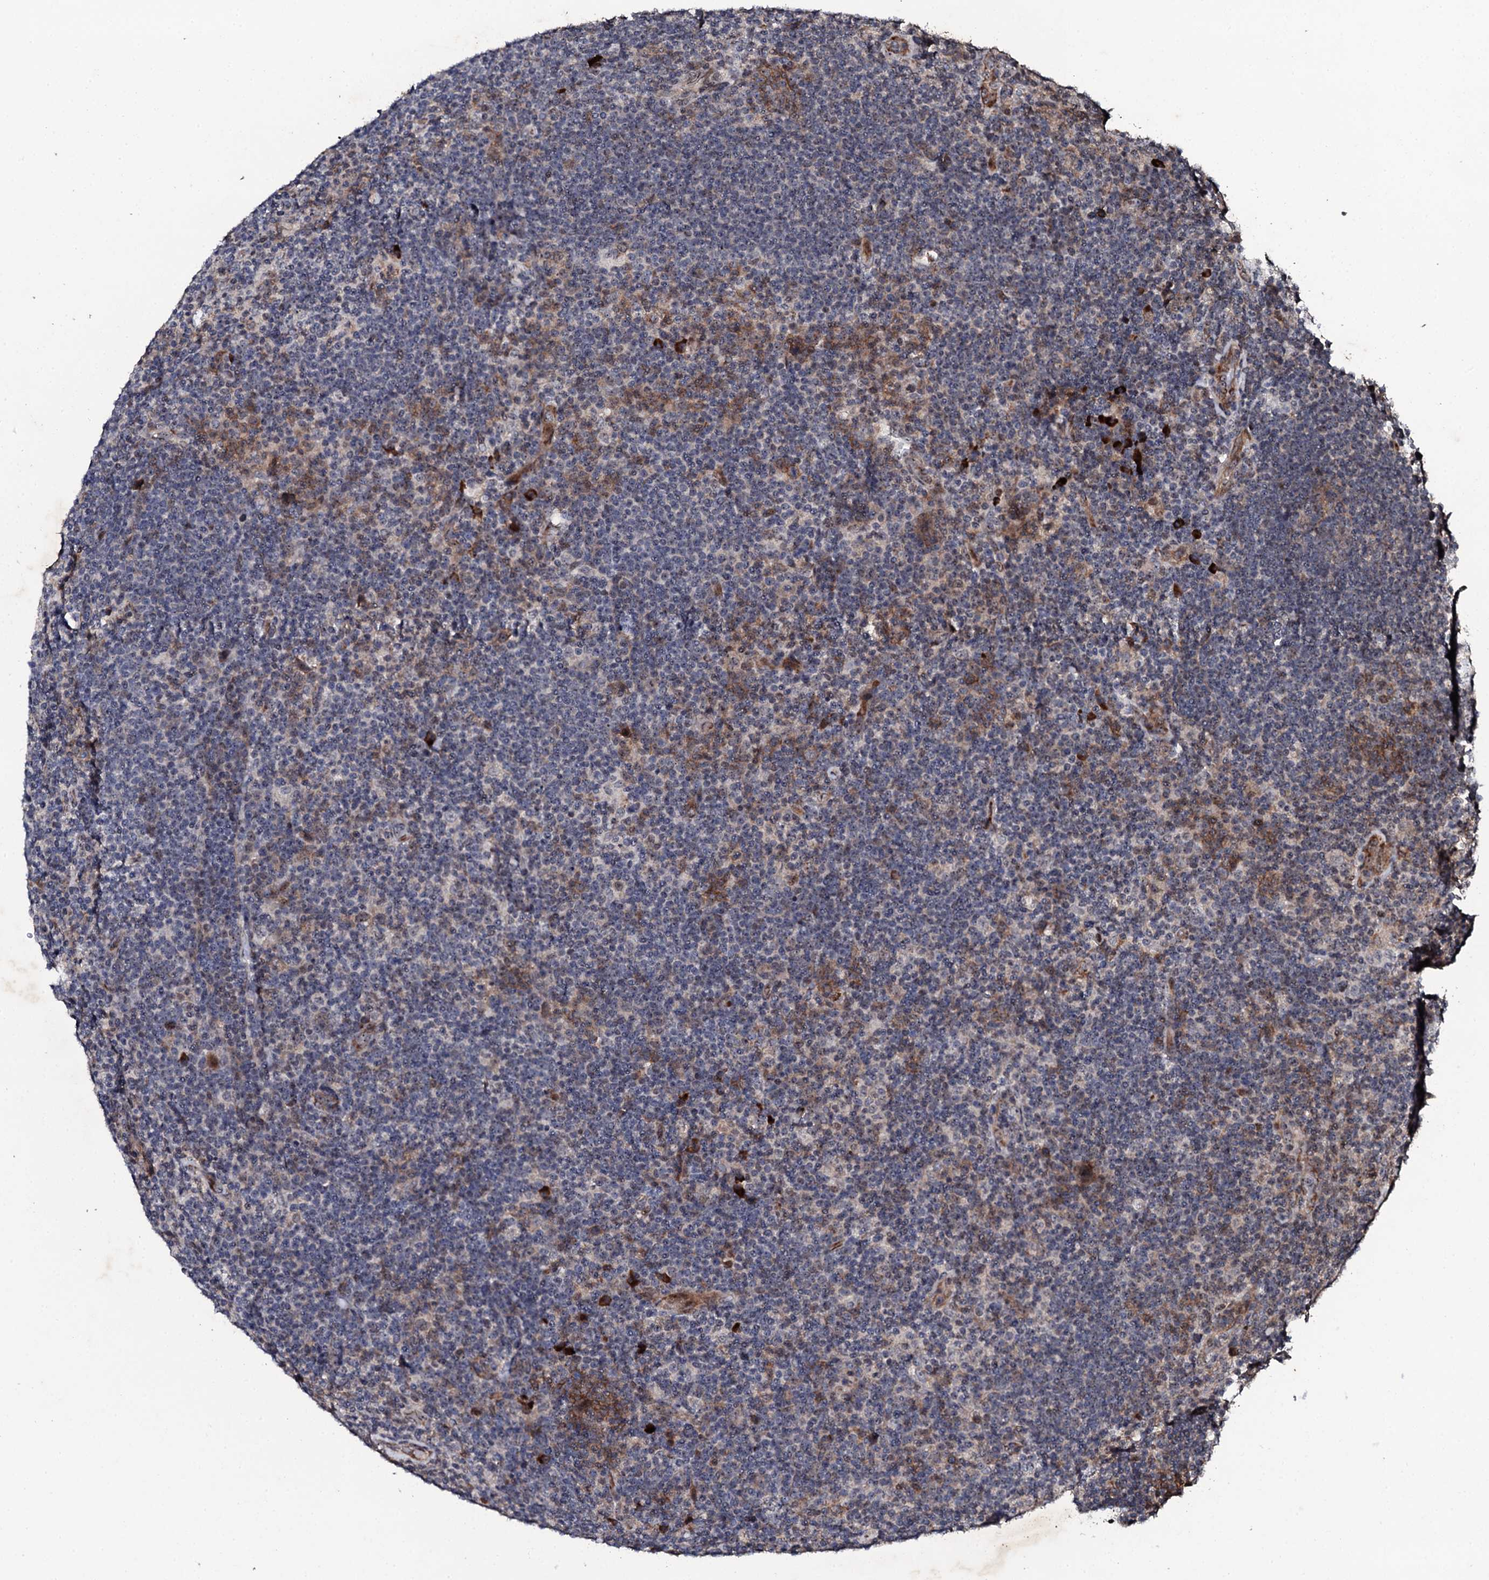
{"staining": {"intensity": "negative", "quantity": "none", "location": "none"}, "tissue": "lymphoma", "cell_type": "Tumor cells", "image_type": "cancer", "snomed": [{"axis": "morphology", "description": "Hodgkin's disease, NOS"}, {"axis": "topography", "description": "Lymph node"}], "caption": "Immunohistochemical staining of lymphoma displays no significant staining in tumor cells.", "gene": "FAM111A", "patient": {"sex": "female", "age": 57}}